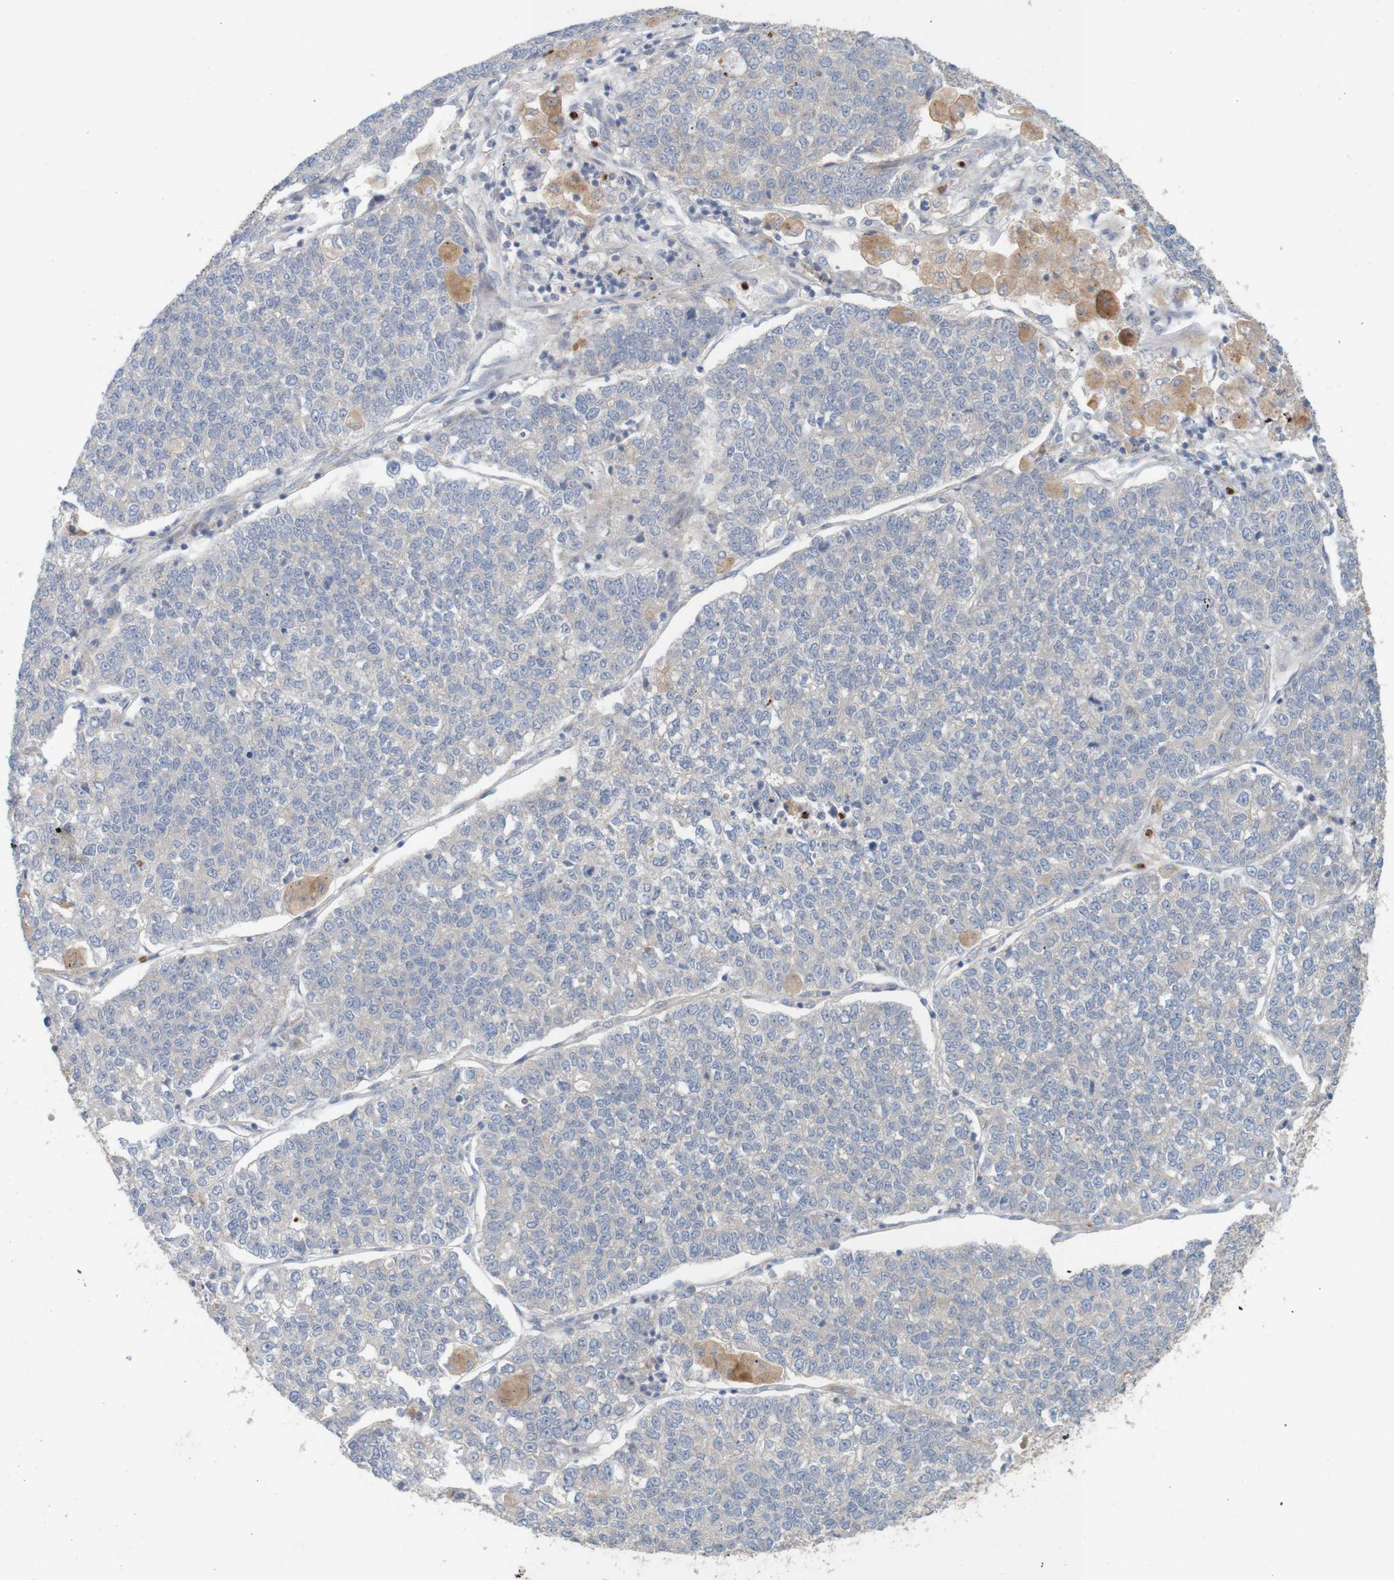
{"staining": {"intensity": "weak", "quantity": "<25%", "location": "cytoplasmic/membranous"}, "tissue": "lung cancer", "cell_type": "Tumor cells", "image_type": "cancer", "snomed": [{"axis": "morphology", "description": "Adenocarcinoma, NOS"}, {"axis": "topography", "description": "Lung"}], "caption": "Tumor cells are negative for brown protein staining in adenocarcinoma (lung).", "gene": "KRT23", "patient": {"sex": "male", "age": 49}}